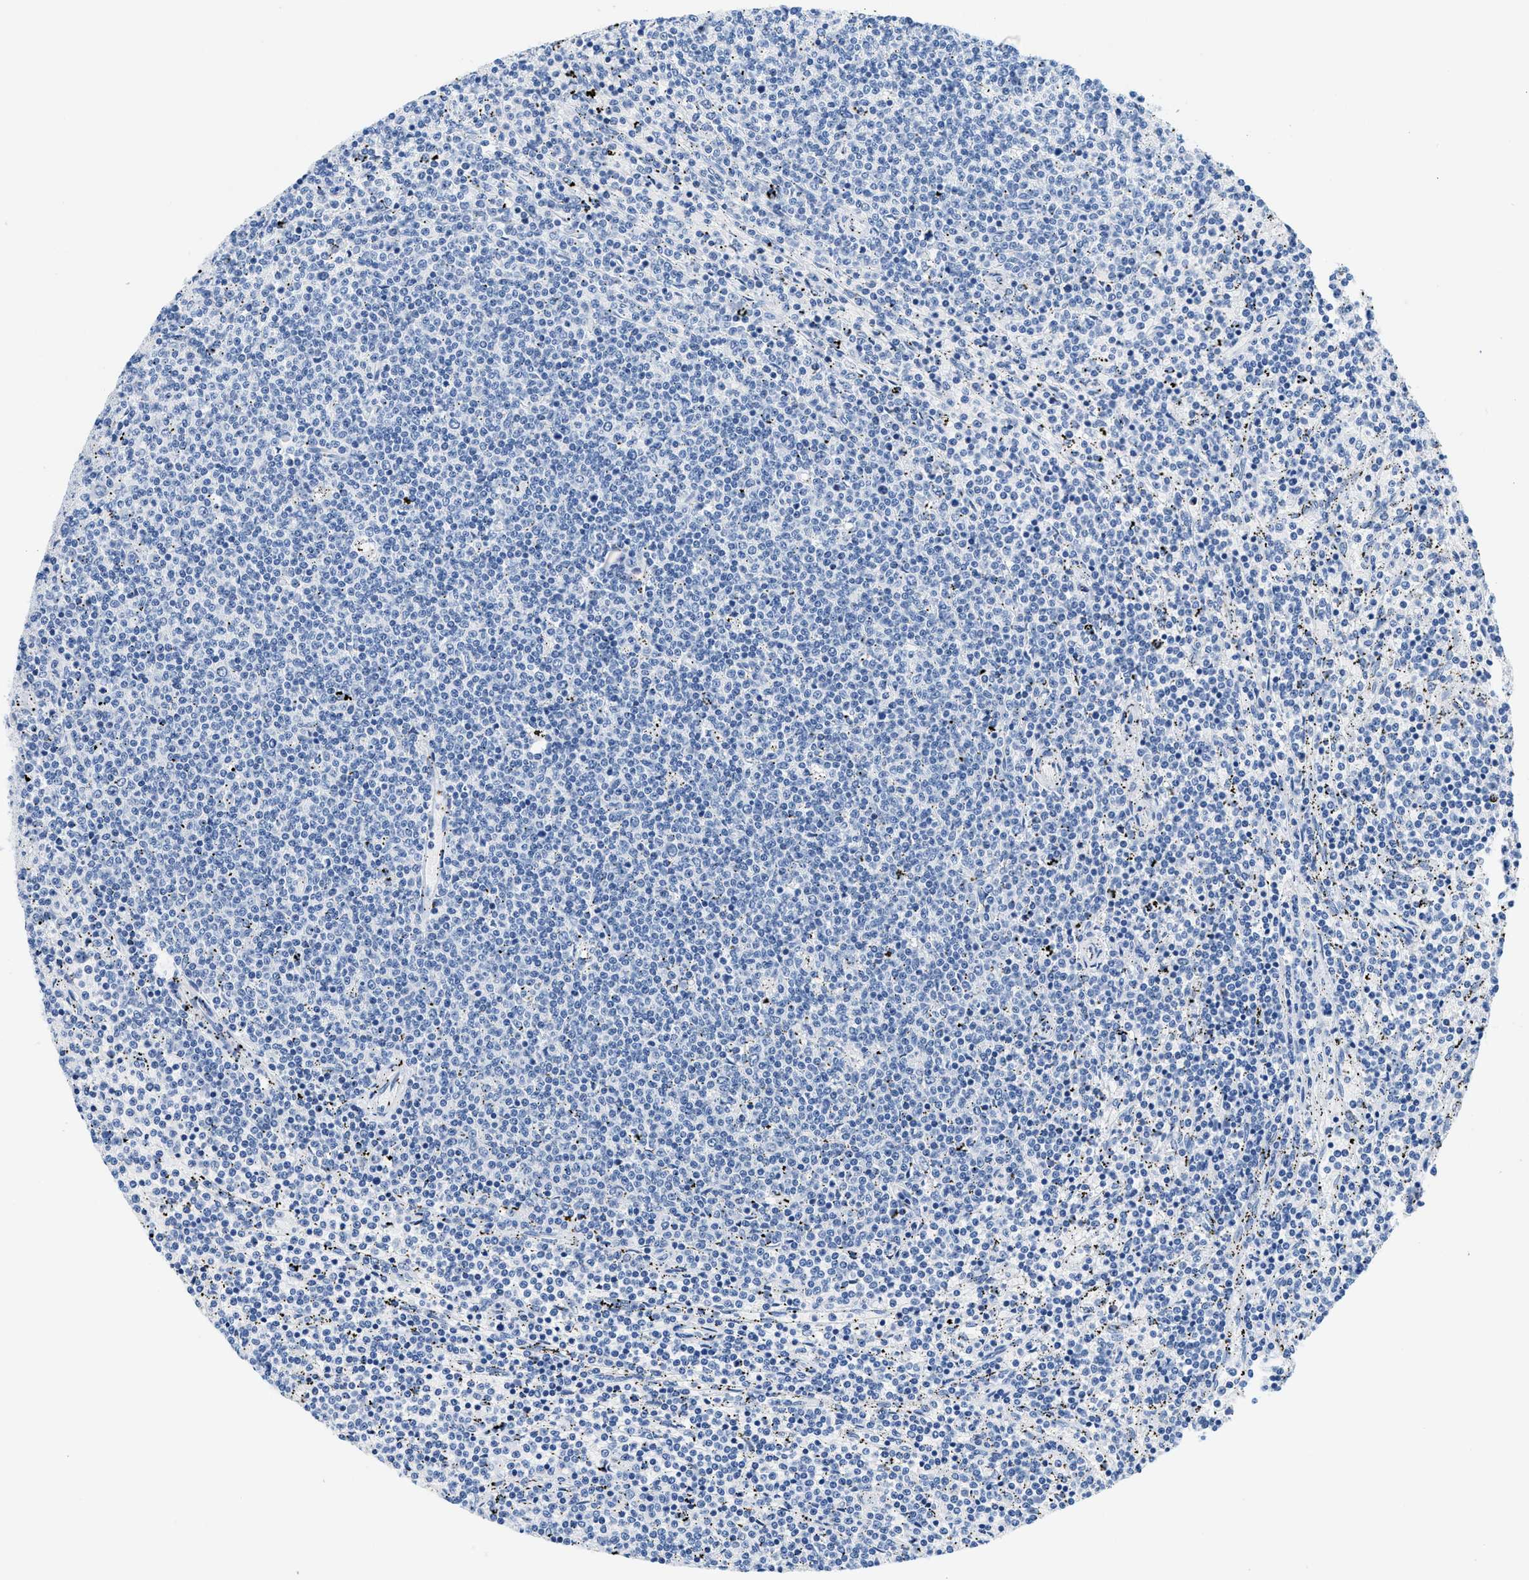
{"staining": {"intensity": "negative", "quantity": "none", "location": "none"}, "tissue": "lymphoma", "cell_type": "Tumor cells", "image_type": "cancer", "snomed": [{"axis": "morphology", "description": "Malignant lymphoma, non-Hodgkin's type, Low grade"}, {"axis": "topography", "description": "Spleen"}], "caption": "Immunohistochemistry (IHC) histopathology image of human malignant lymphoma, non-Hodgkin's type (low-grade) stained for a protein (brown), which reveals no expression in tumor cells.", "gene": "GSN", "patient": {"sex": "female", "age": 50}}